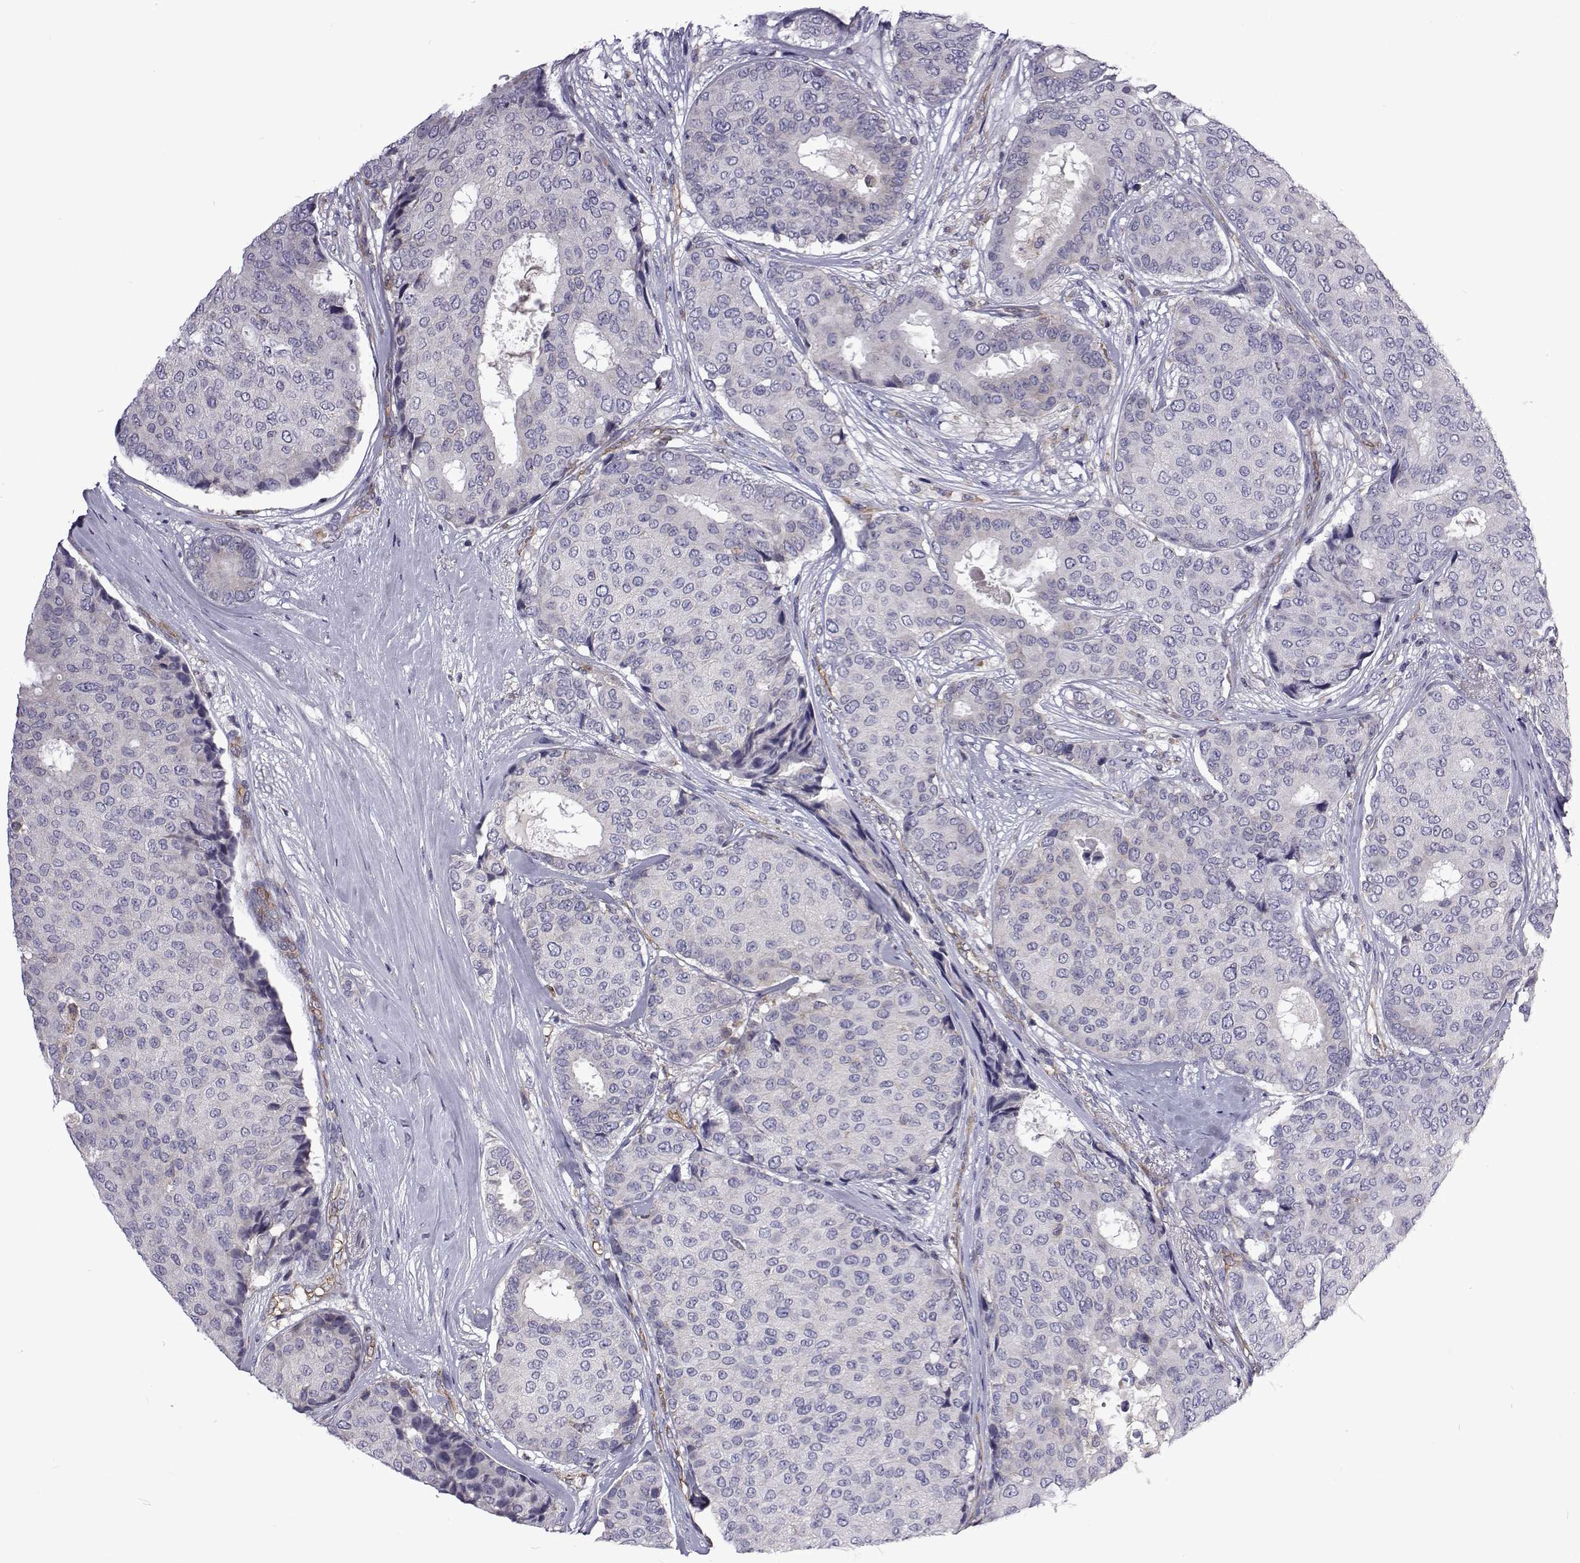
{"staining": {"intensity": "negative", "quantity": "none", "location": "none"}, "tissue": "breast cancer", "cell_type": "Tumor cells", "image_type": "cancer", "snomed": [{"axis": "morphology", "description": "Duct carcinoma"}, {"axis": "topography", "description": "Breast"}], "caption": "DAB (3,3'-diaminobenzidine) immunohistochemical staining of human invasive ductal carcinoma (breast) demonstrates no significant staining in tumor cells.", "gene": "TCF15", "patient": {"sex": "female", "age": 75}}